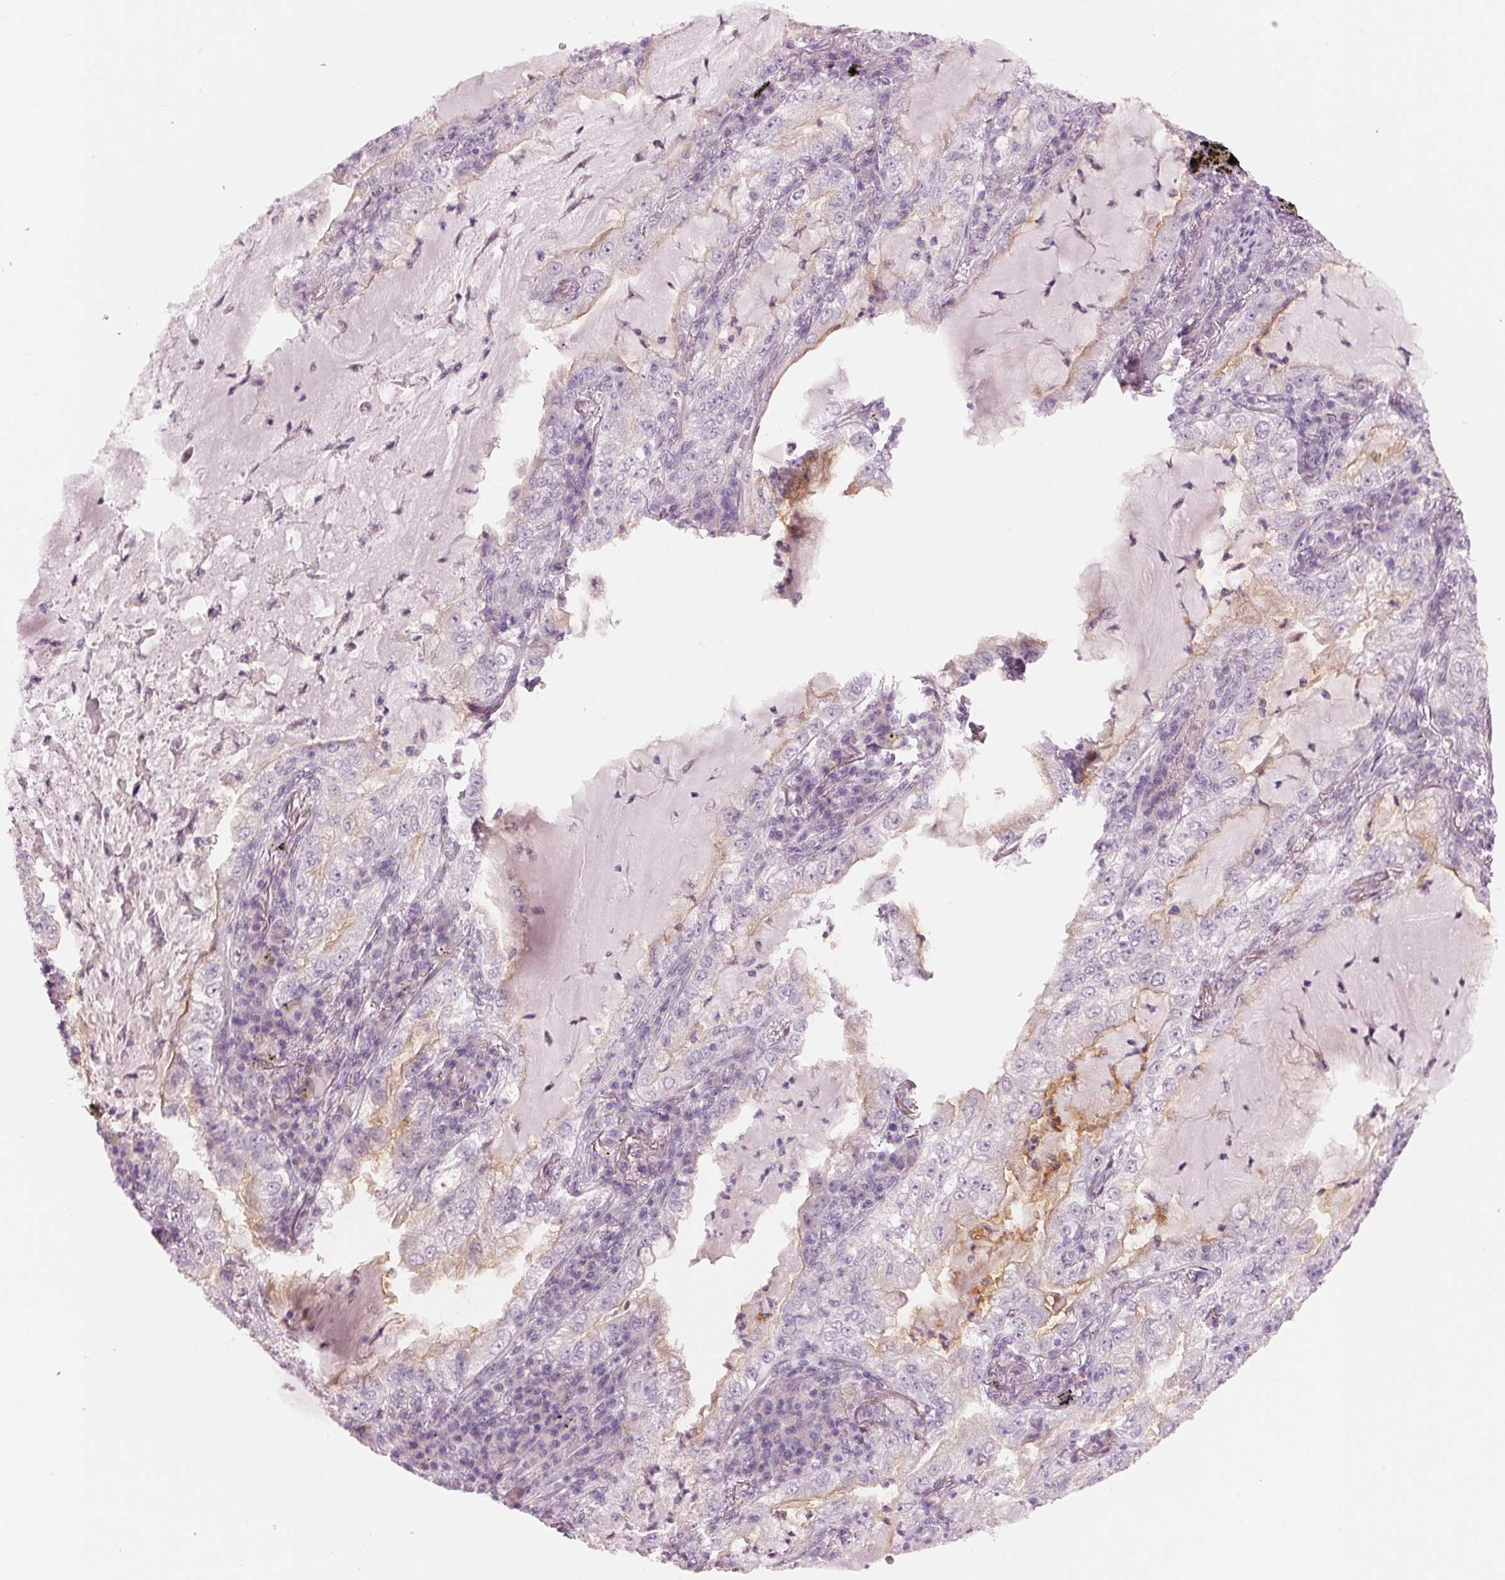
{"staining": {"intensity": "negative", "quantity": "none", "location": "none"}, "tissue": "lung cancer", "cell_type": "Tumor cells", "image_type": "cancer", "snomed": [{"axis": "morphology", "description": "Adenocarcinoma, NOS"}, {"axis": "topography", "description": "Lung"}], "caption": "Immunohistochemistry (IHC) micrograph of neoplastic tissue: lung cancer (adenocarcinoma) stained with DAB displays no significant protein staining in tumor cells.", "gene": "PRAP1", "patient": {"sex": "female", "age": 73}}